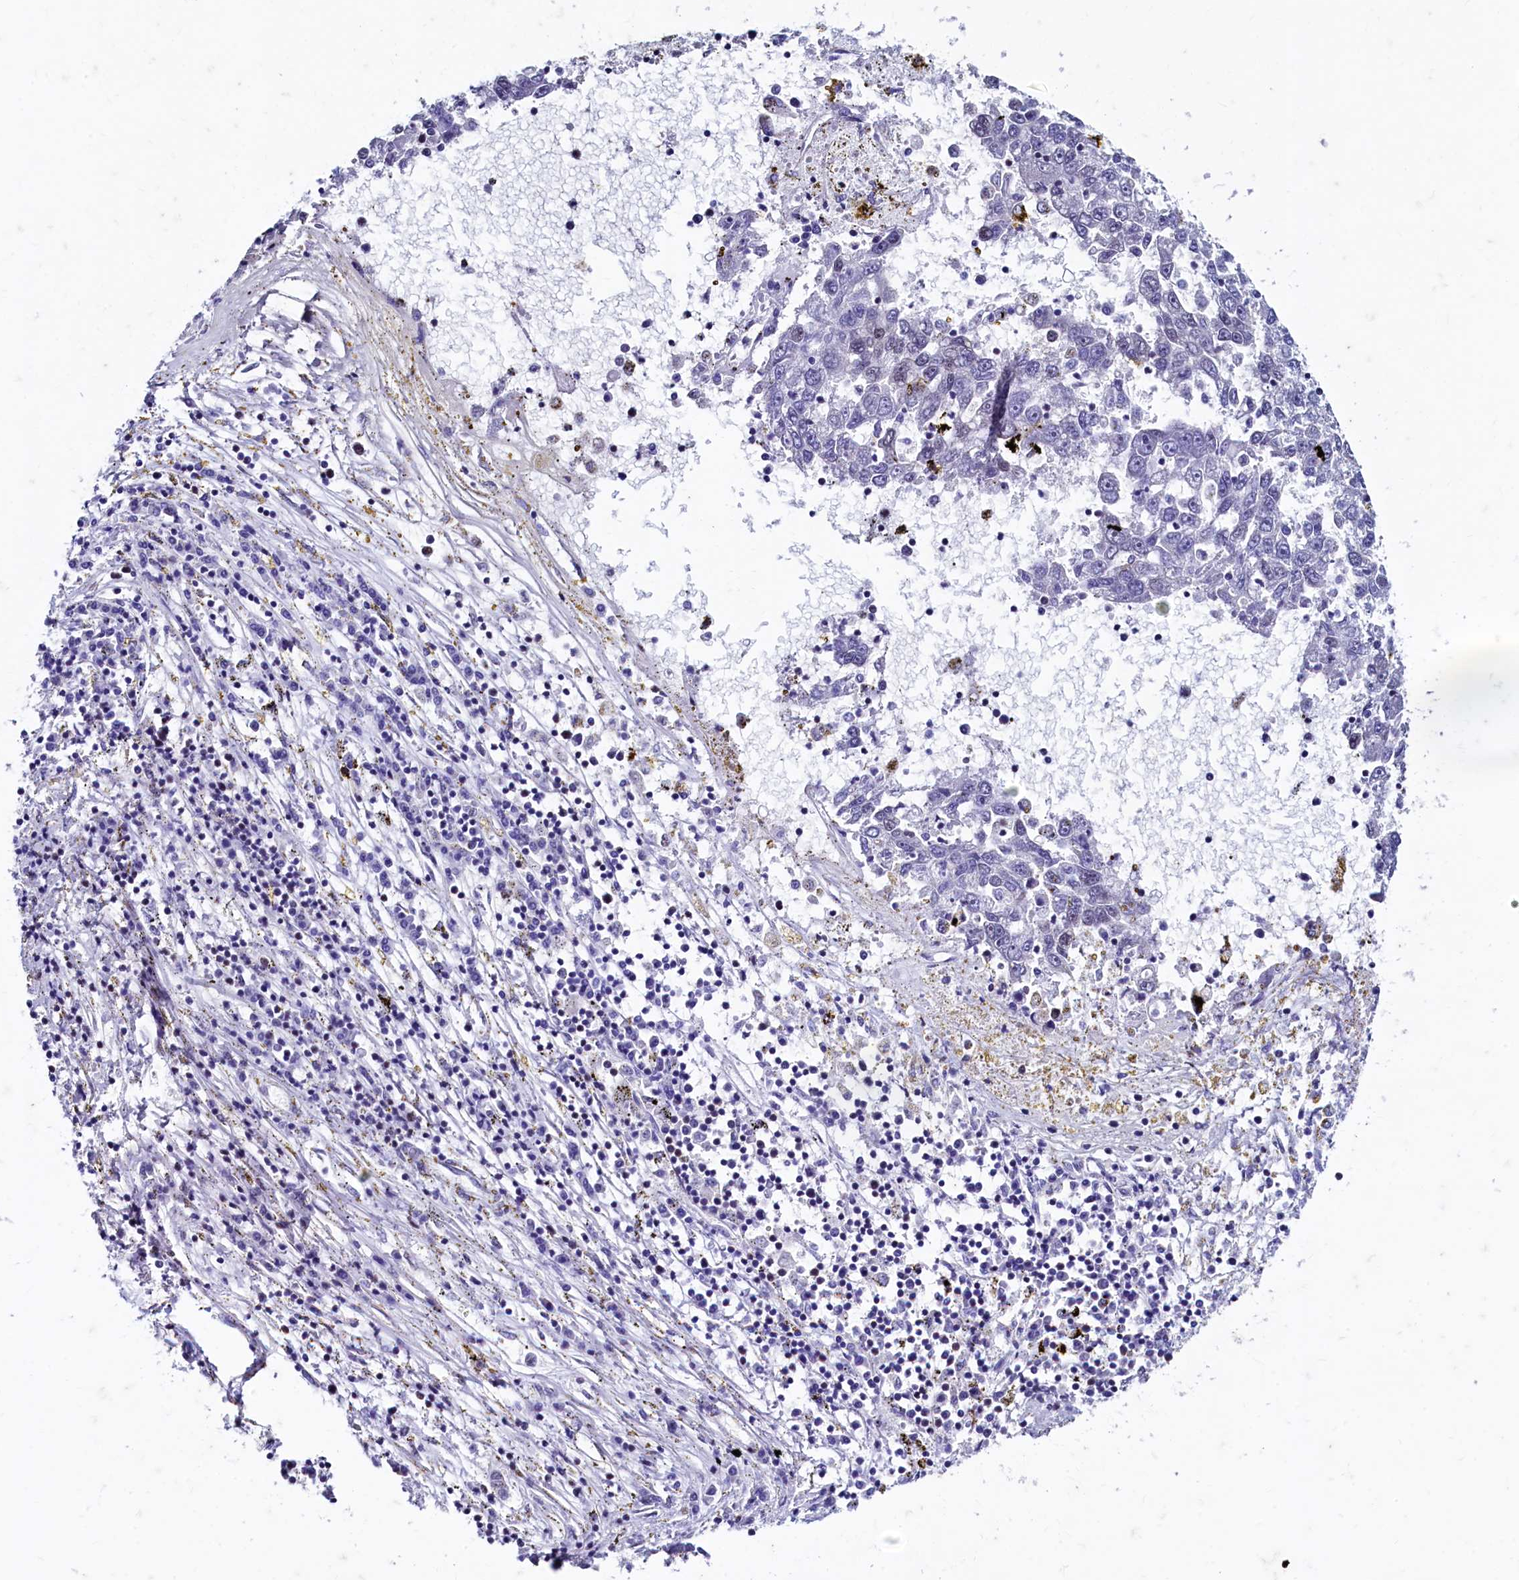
{"staining": {"intensity": "negative", "quantity": "none", "location": "none"}, "tissue": "liver cancer", "cell_type": "Tumor cells", "image_type": "cancer", "snomed": [{"axis": "morphology", "description": "Carcinoma, Hepatocellular, NOS"}, {"axis": "topography", "description": "Liver"}], "caption": "High power microscopy image of an IHC photomicrograph of hepatocellular carcinoma (liver), revealing no significant positivity in tumor cells.", "gene": "CPSF7", "patient": {"sex": "male", "age": 49}}